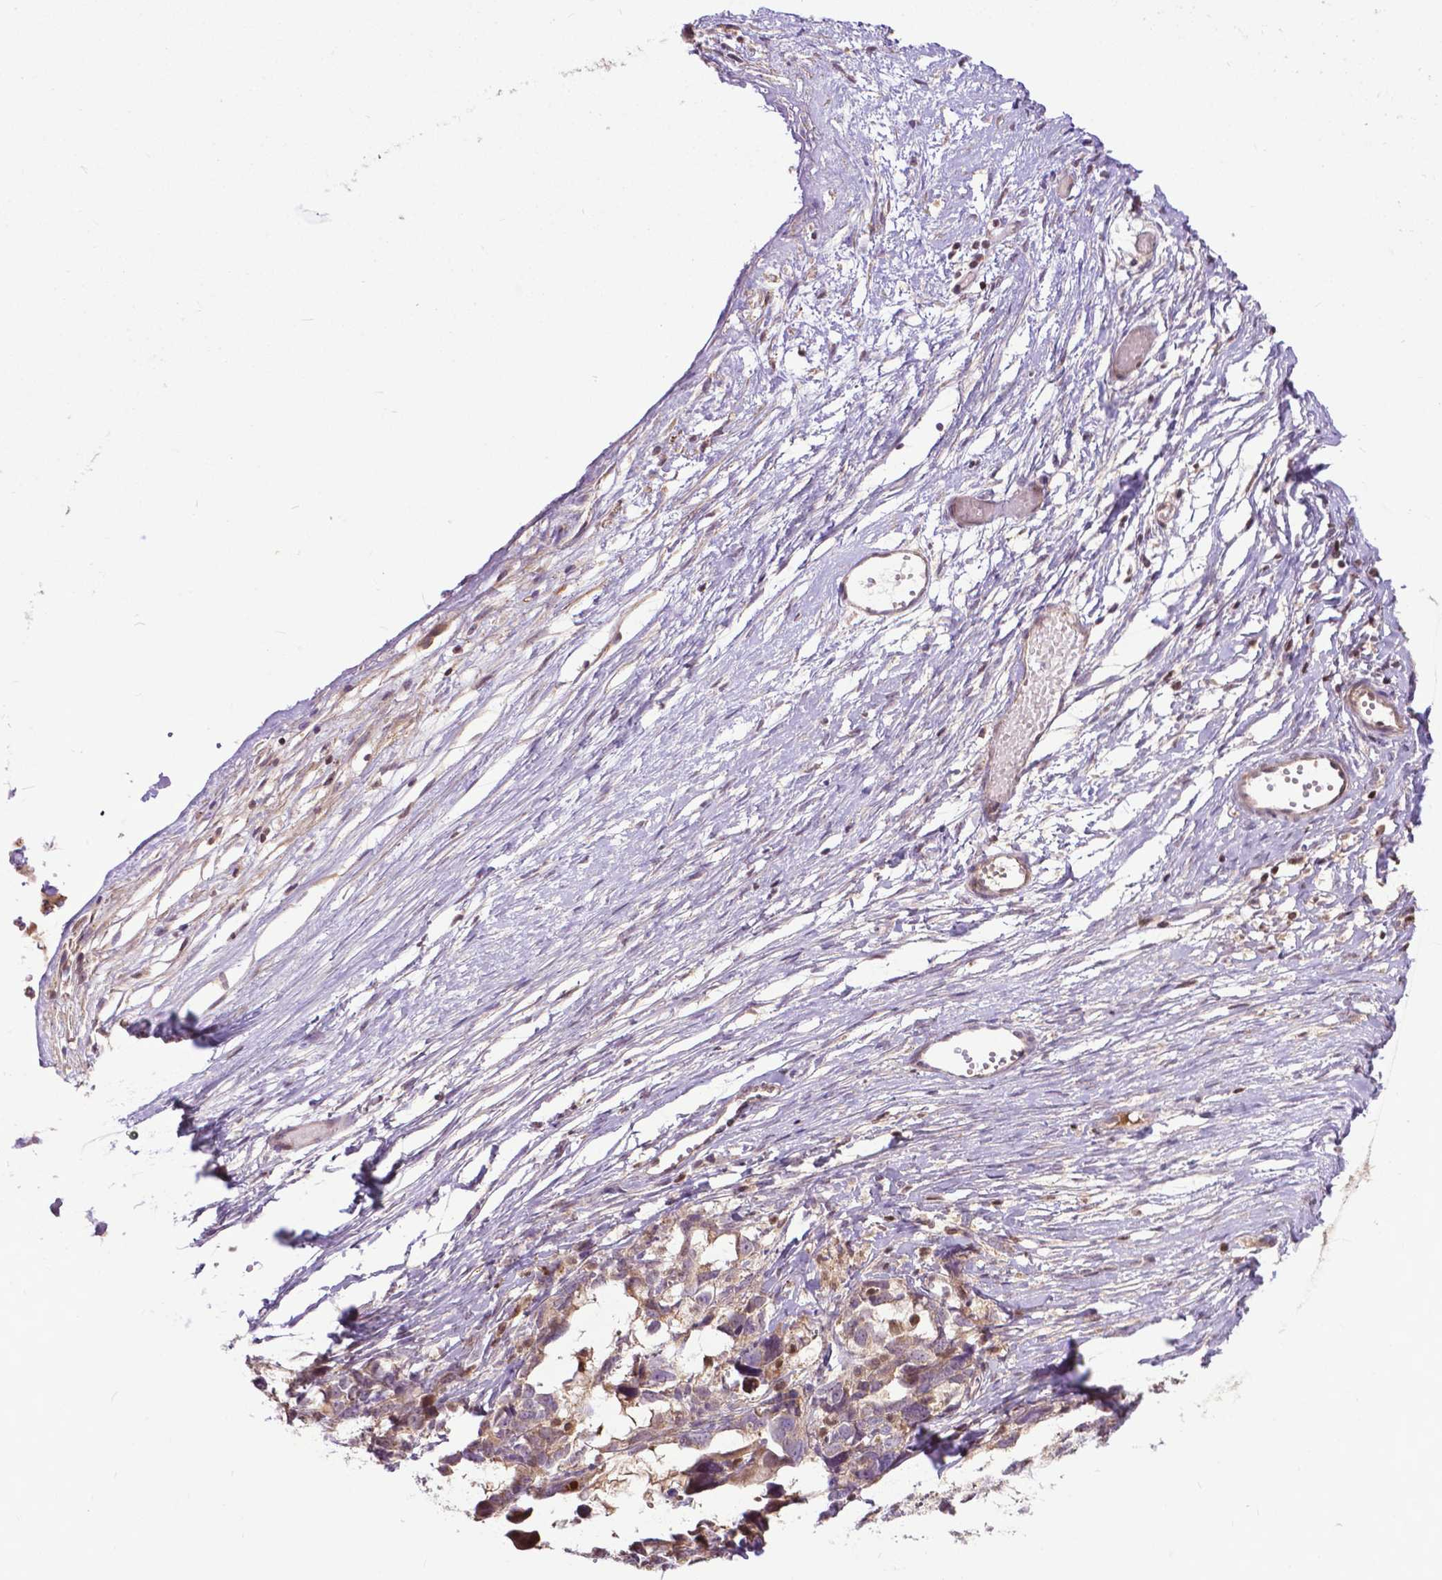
{"staining": {"intensity": "weak", "quantity": ">75%", "location": "cytoplasmic/membranous"}, "tissue": "ovarian cancer", "cell_type": "Tumor cells", "image_type": "cancer", "snomed": [{"axis": "morphology", "description": "Cystadenocarcinoma, serous, NOS"}, {"axis": "topography", "description": "Ovary"}], "caption": "Serous cystadenocarcinoma (ovarian) stained for a protein demonstrates weak cytoplasmic/membranous positivity in tumor cells.", "gene": "CHMP4A", "patient": {"sex": "female", "age": 69}}